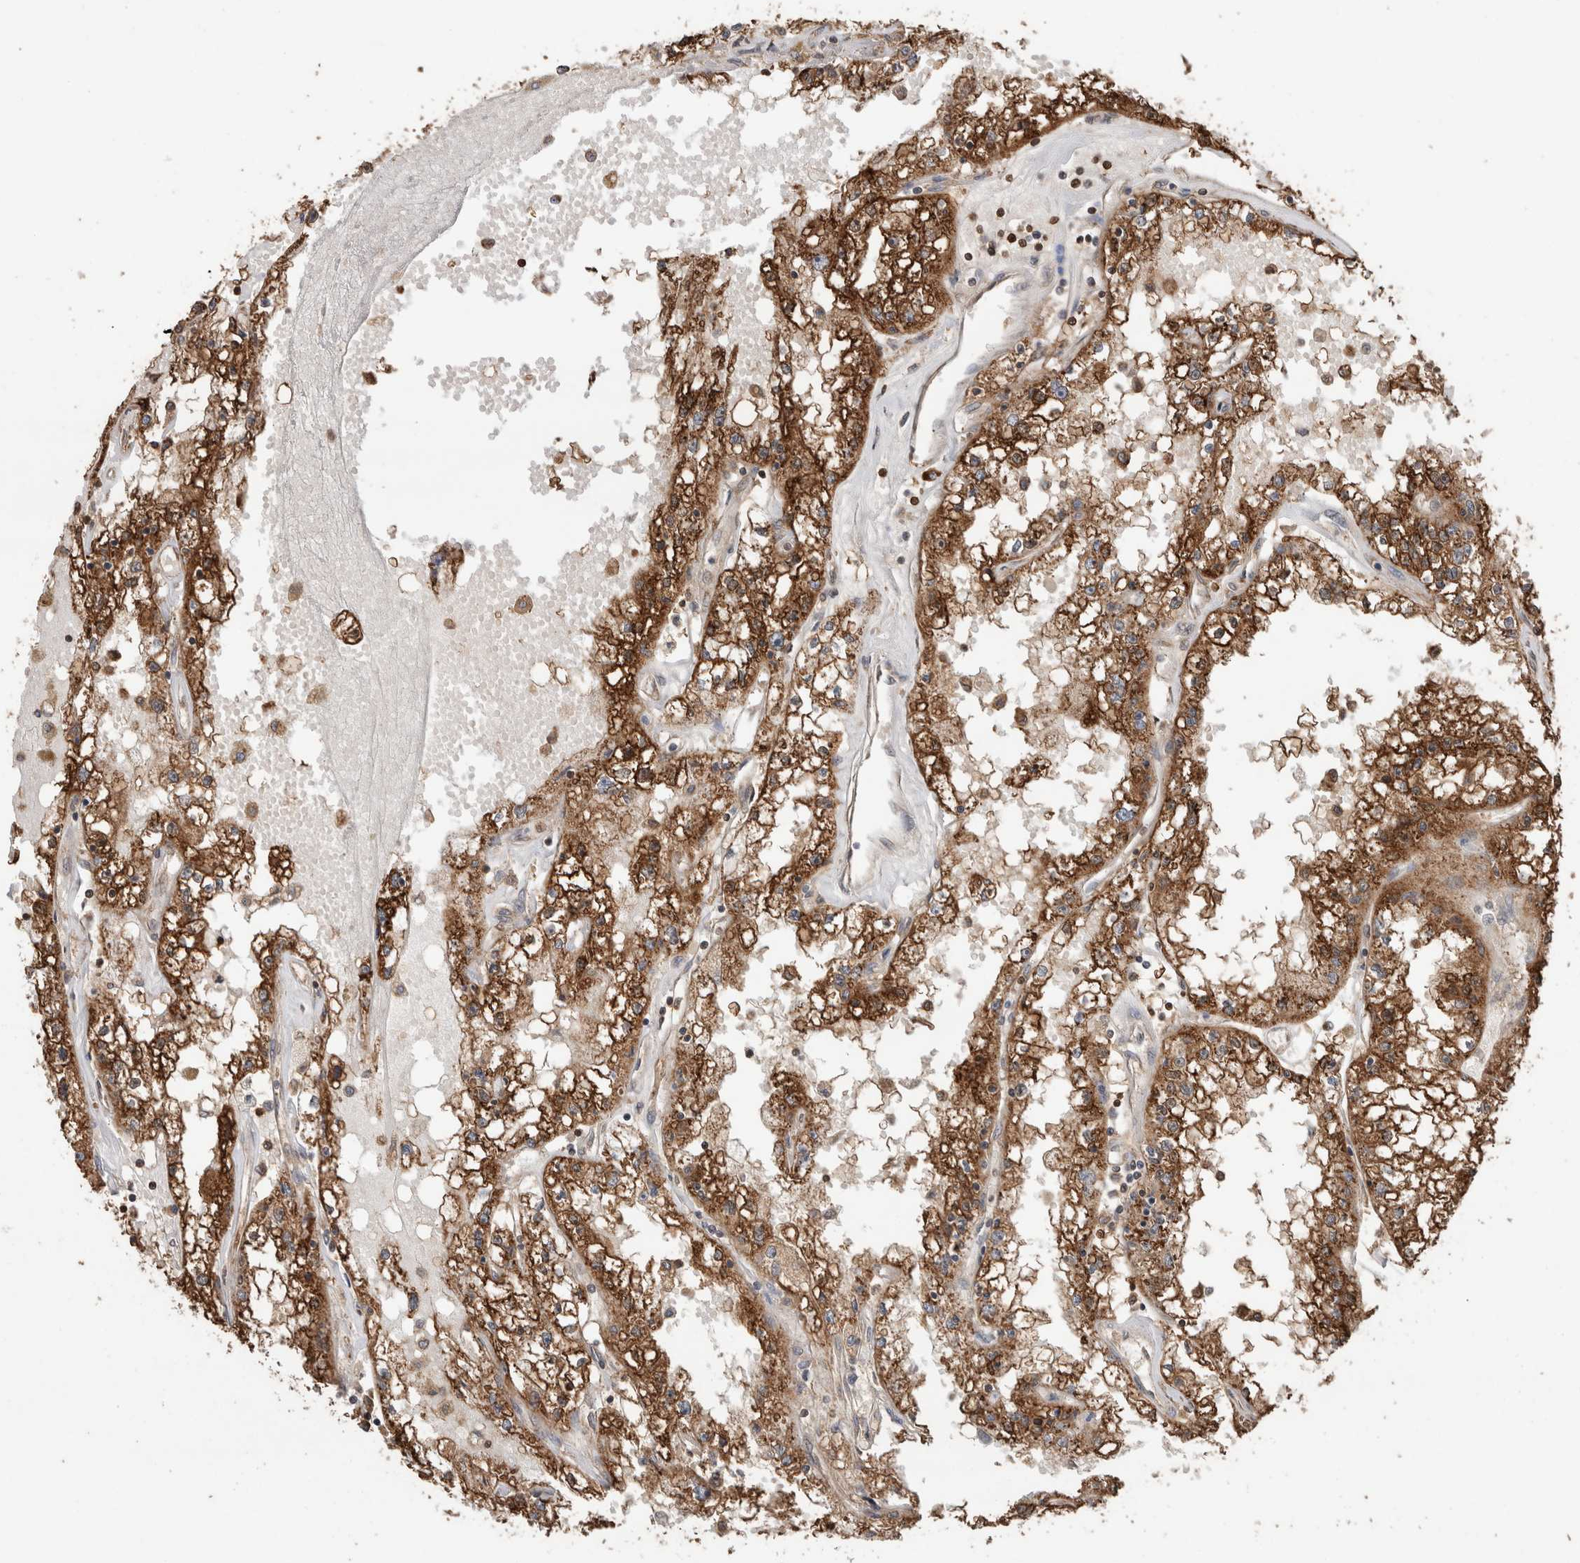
{"staining": {"intensity": "strong", "quantity": ">75%", "location": "cytoplasmic/membranous"}, "tissue": "renal cancer", "cell_type": "Tumor cells", "image_type": "cancer", "snomed": [{"axis": "morphology", "description": "Adenocarcinoma, NOS"}, {"axis": "topography", "description": "Kidney"}], "caption": "A histopathology image of renal cancer stained for a protein demonstrates strong cytoplasmic/membranous brown staining in tumor cells. The staining was performed using DAB to visualize the protein expression in brown, while the nuclei were stained in blue with hematoxylin (Magnification: 20x).", "gene": "TRIM5", "patient": {"sex": "male", "age": 56}}